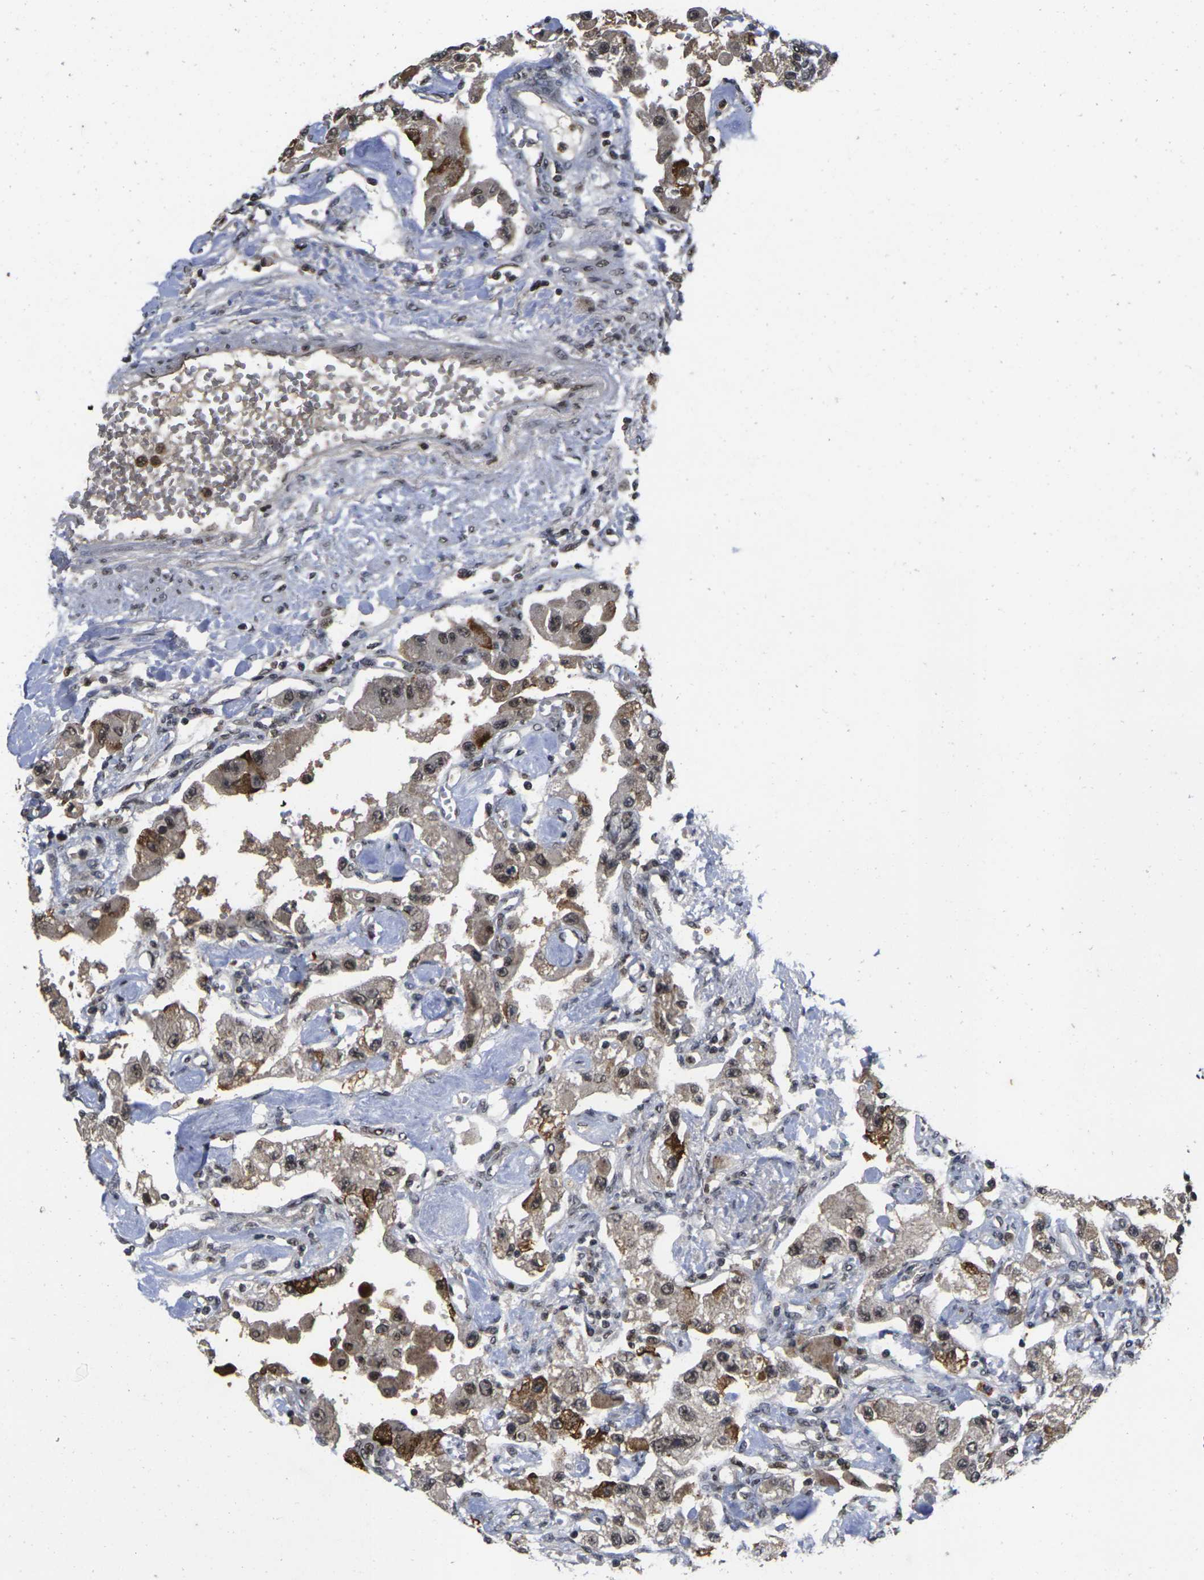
{"staining": {"intensity": "moderate", "quantity": "25%-75%", "location": "nuclear"}, "tissue": "carcinoid", "cell_type": "Tumor cells", "image_type": "cancer", "snomed": [{"axis": "morphology", "description": "Carcinoid, malignant, NOS"}, {"axis": "topography", "description": "Pancreas"}], "caption": "Human carcinoid stained for a protein (brown) reveals moderate nuclear positive staining in about 25%-75% of tumor cells.", "gene": "GTF2E1", "patient": {"sex": "male", "age": 41}}